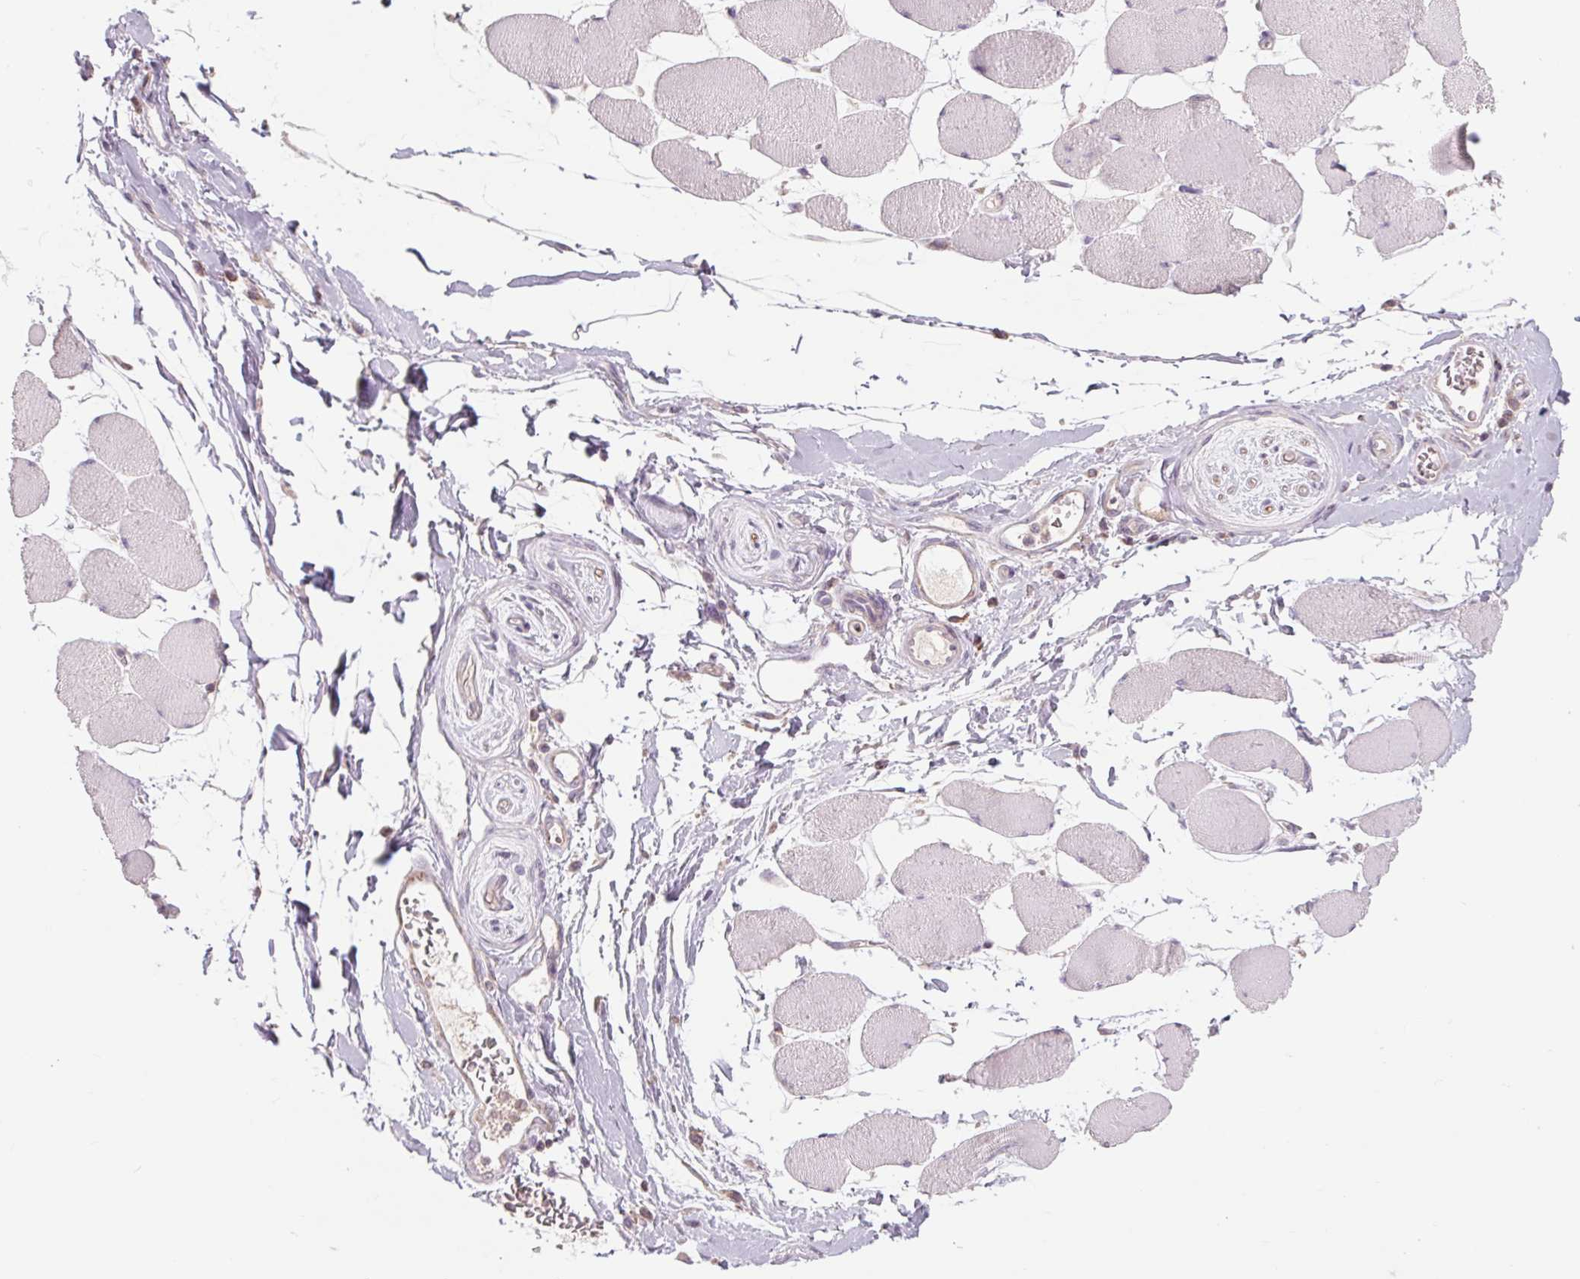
{"staining": {"intensity": "negative", "quantity": "none", "location": "none"}, "tissue": "skeletal muscle", "cell_type": "Myocytes", "image_type": "normal", "snomed": [{"axis": "morphology", "description": "Normal tissue, NOS"}, {"axis": "topography", "description": "Skeletal muscle"}], "caption": "An immunohistochemistry histopathology image of benign skeletal muscle is shown. There is no staining in myocytes of skeletal muscle.", "gene": "COX6A1", "patient": {"sex": "female", "age": 75}}